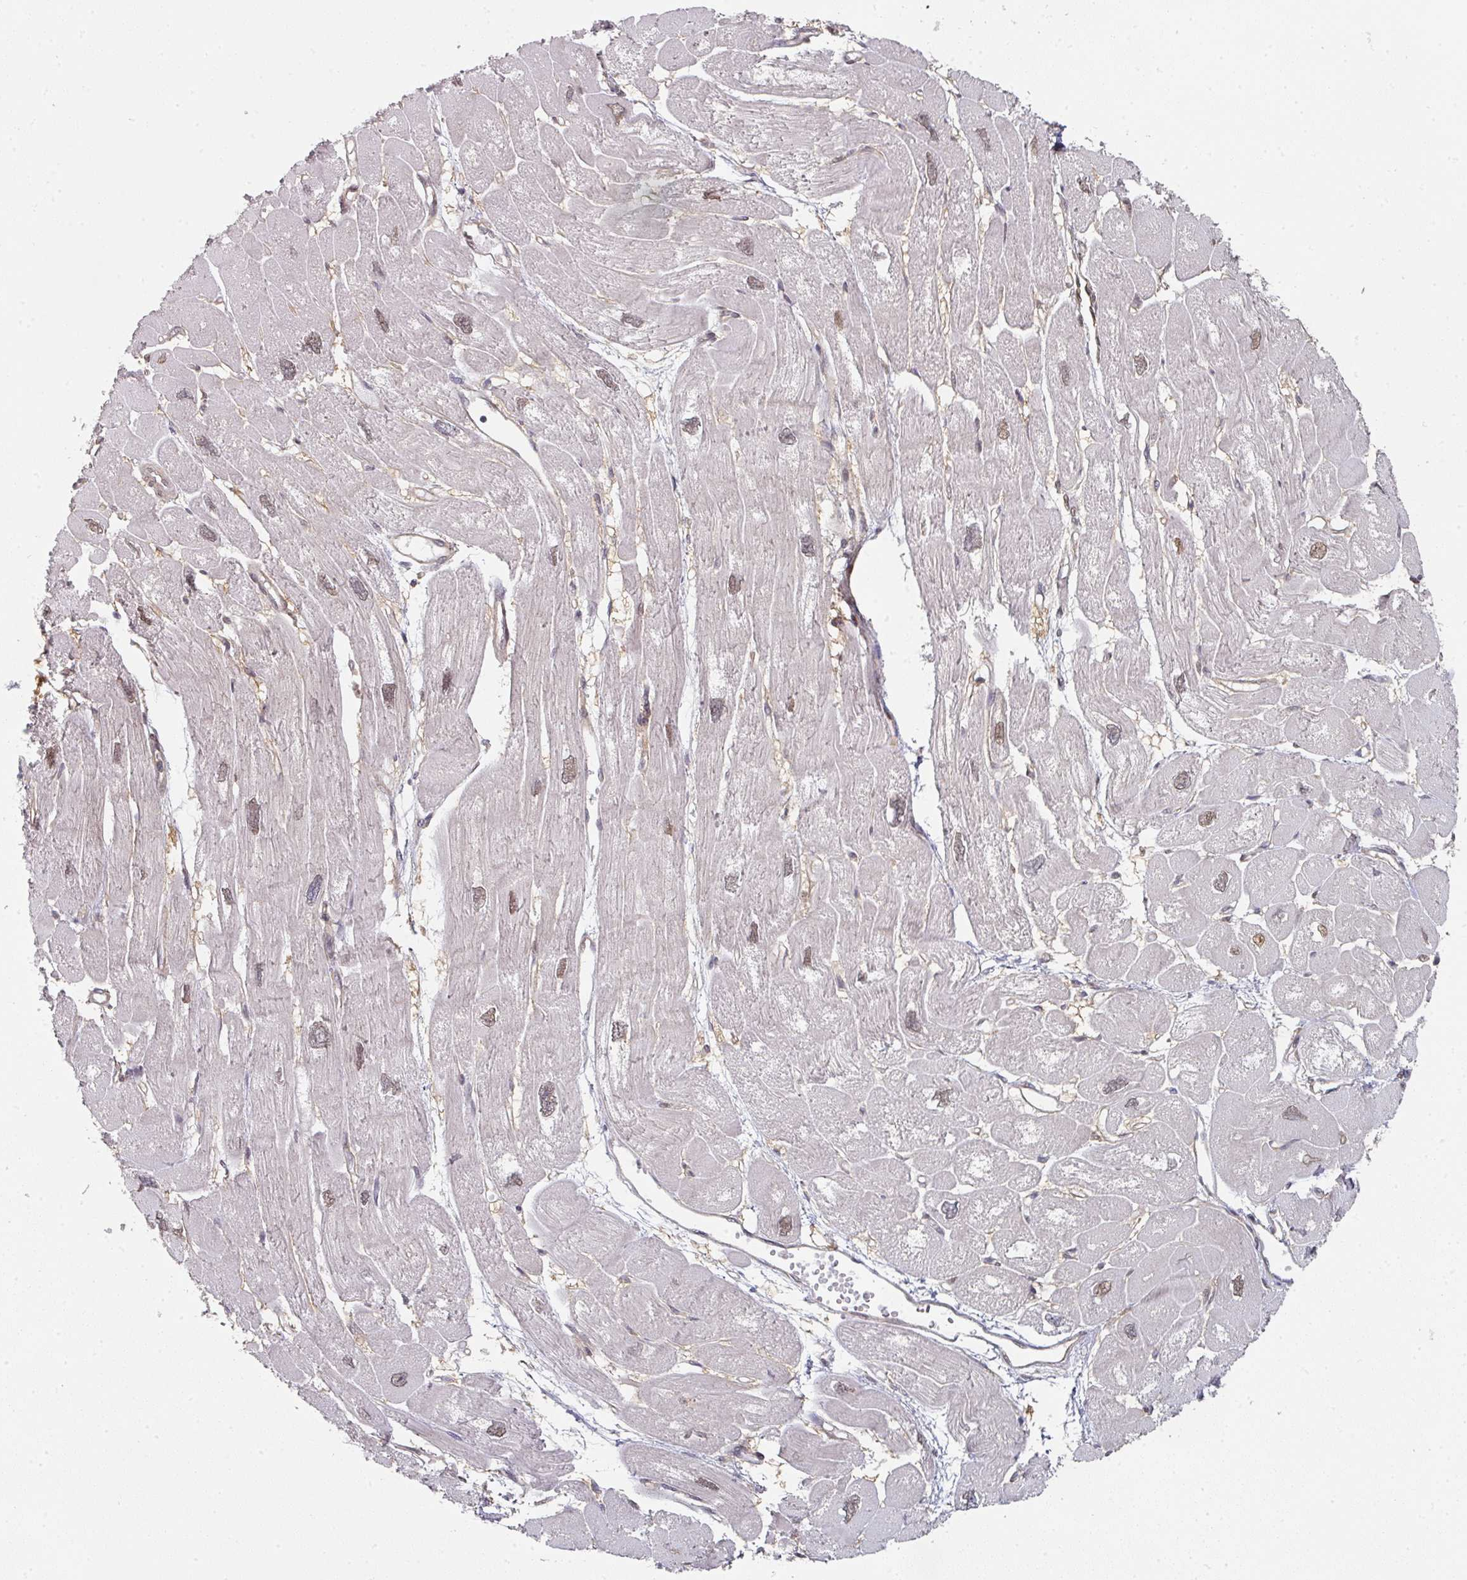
{"staining": {"intensity": "weak", "quantity": "25%-75%", "location": "nuclear"}, "tissue": "heart muscle", "cell_type": "Cardiomyocytes", "image_type": "normal", "snomed": [{"axis": "morphology", "description": "Normal tissue, NOS"}, {"axis": "topography", "description": "Heart"}], "caption": "Cardiomyocytes reveal low levels of weak nuclear positivity in about 25%-75% of cells in normal human heart muscle.", "gene": "PSME3IP1", "patient": {"sex": "male", "age": 42}}